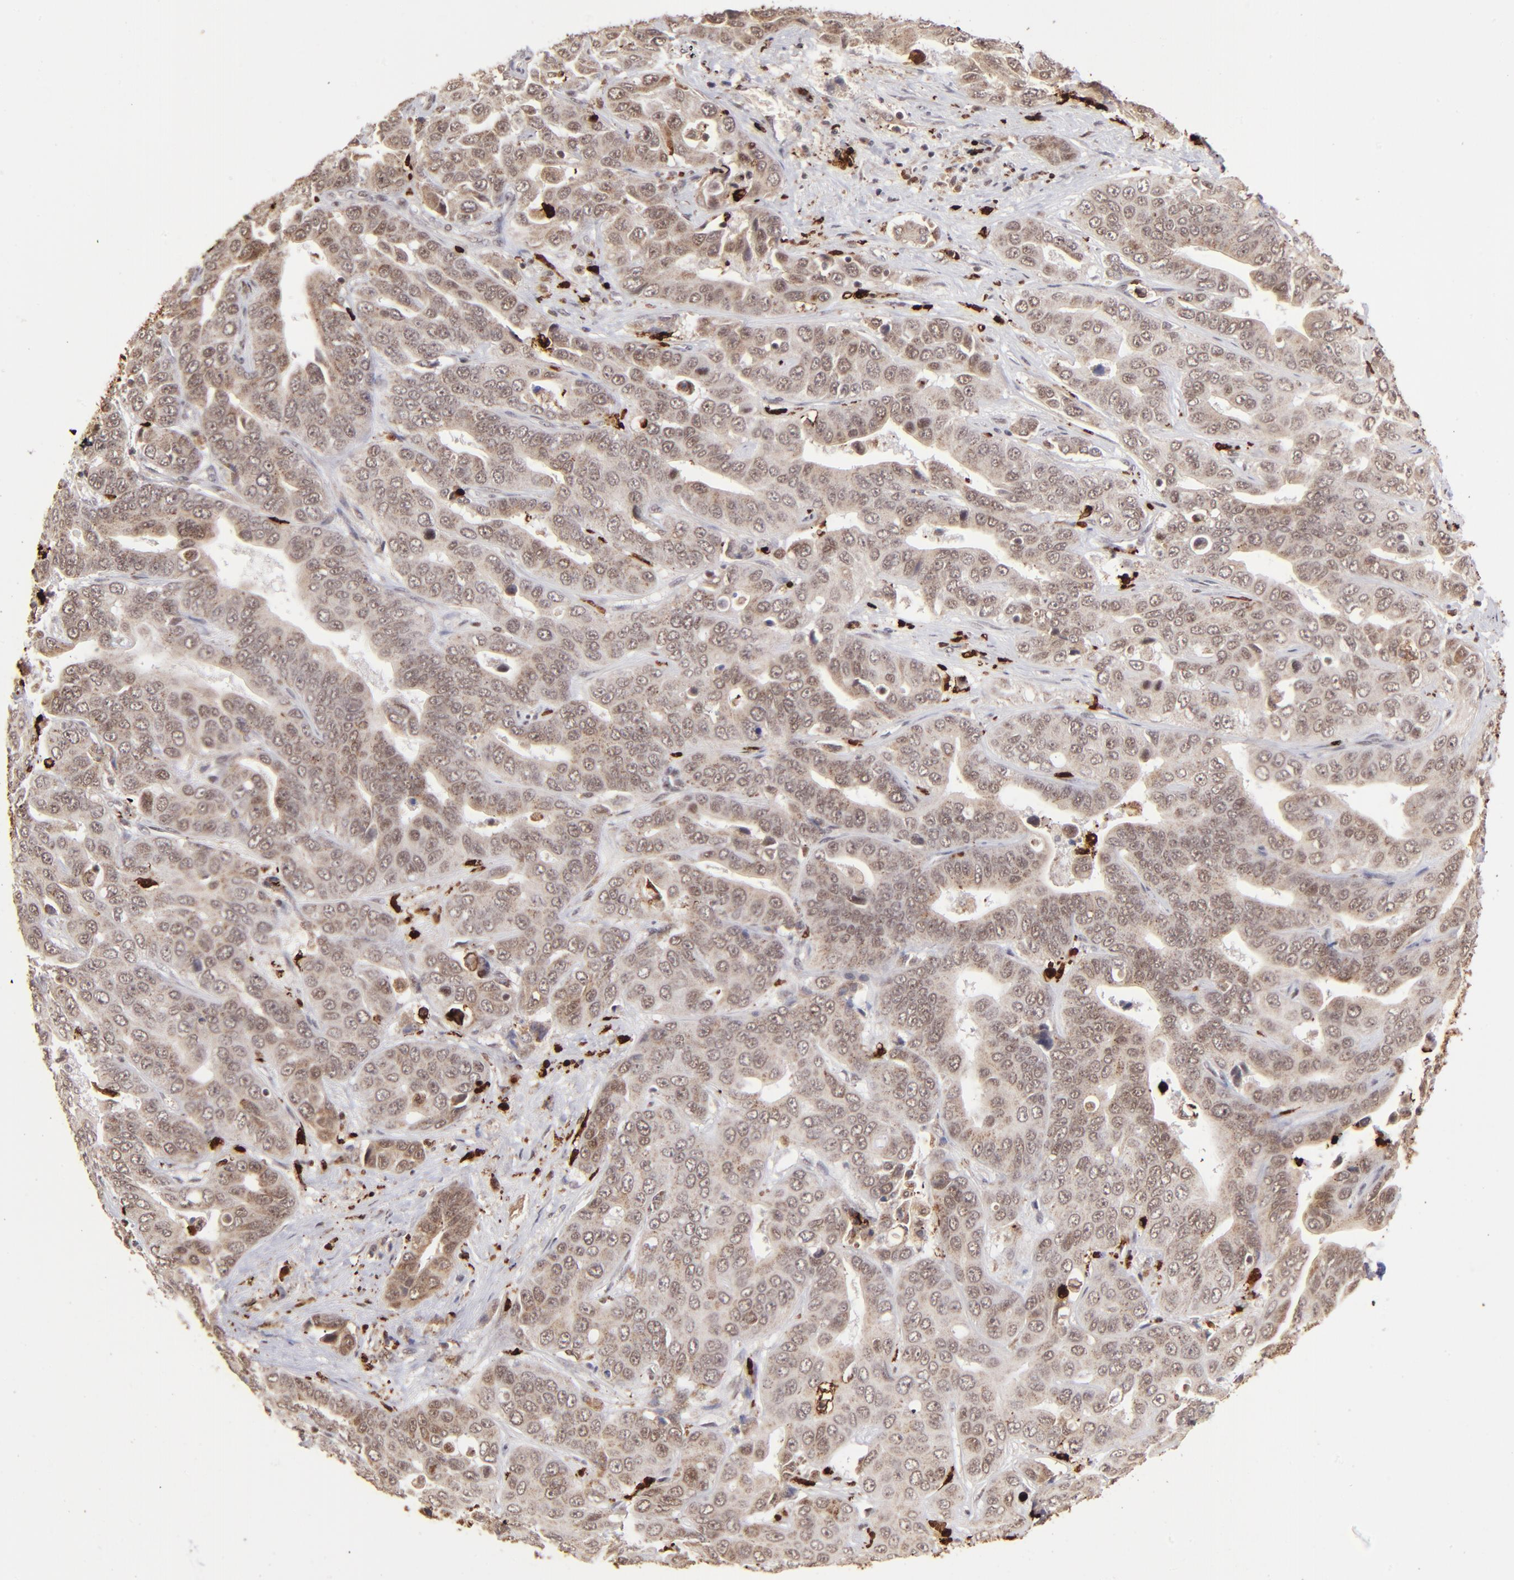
{"staining": {"intensity": "weak", "quantity": ">75%", "location": "cytoplasmic/membranous,nuclear"}, "tissue": "liver cancer", "cell_type": "Tumor cells", "image_type": "cancer", "snomed": [{"axis": "morphology", "description": "Cholangiocarcinoma"}, {"axis": "topography", "description": "Liver"}], "caption": "Brown immunohistochemical staining in liver cancer (cholangiocarcinoma) exhibits weak cytoplasmic/membranous and nuclear expression in about >75% of tumor cells. Nuclei are stained in blue.", "gene": "ZFX", "patient": {"sex": "female", "age": 52}}